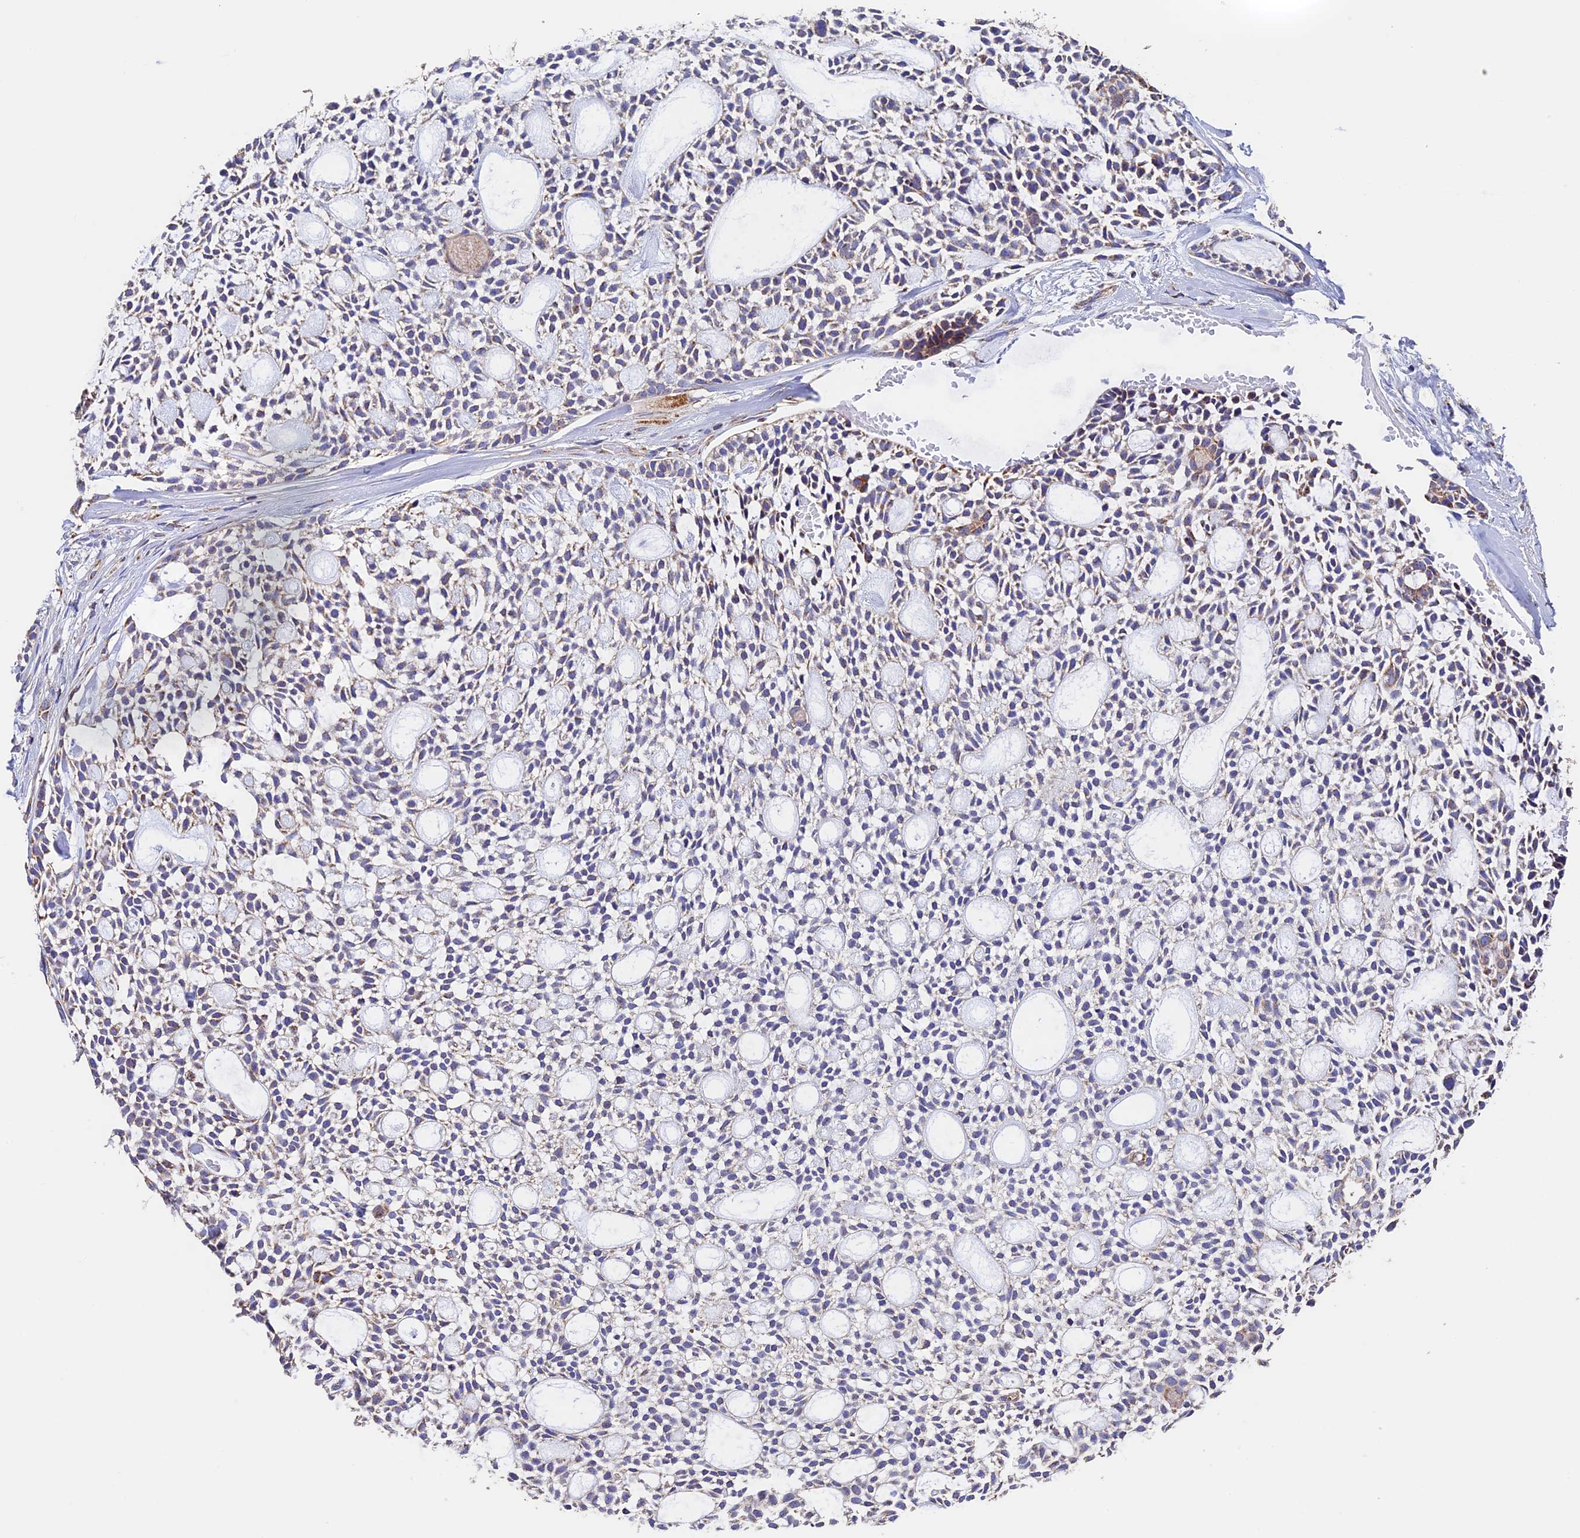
{"staining": {"intensity": "weak", "quantity": "25%-75%", "location": "cytoplasmic/membranous"}, "tissue": "head and neck cancer", "cell_type": "Tumor cells", "image_type": "cancer", "snomed": [{"axis": "morphology", "description": "Adenocarcinoma, NOS"}, {"axis": "topography", "description": "Subcutis"}, {"axis": "topography", "description": "Head-Neck"}], "caption": "Tumor cells display weak cytoplasmic/membranous expression in approximately 25%-75% of cells in head and neck cancer. (brown staining indicates protein expression, while blue staining denotes nuclei).", "gene": "ADAT1", "patient": {"sex": "female", "age": 73}}